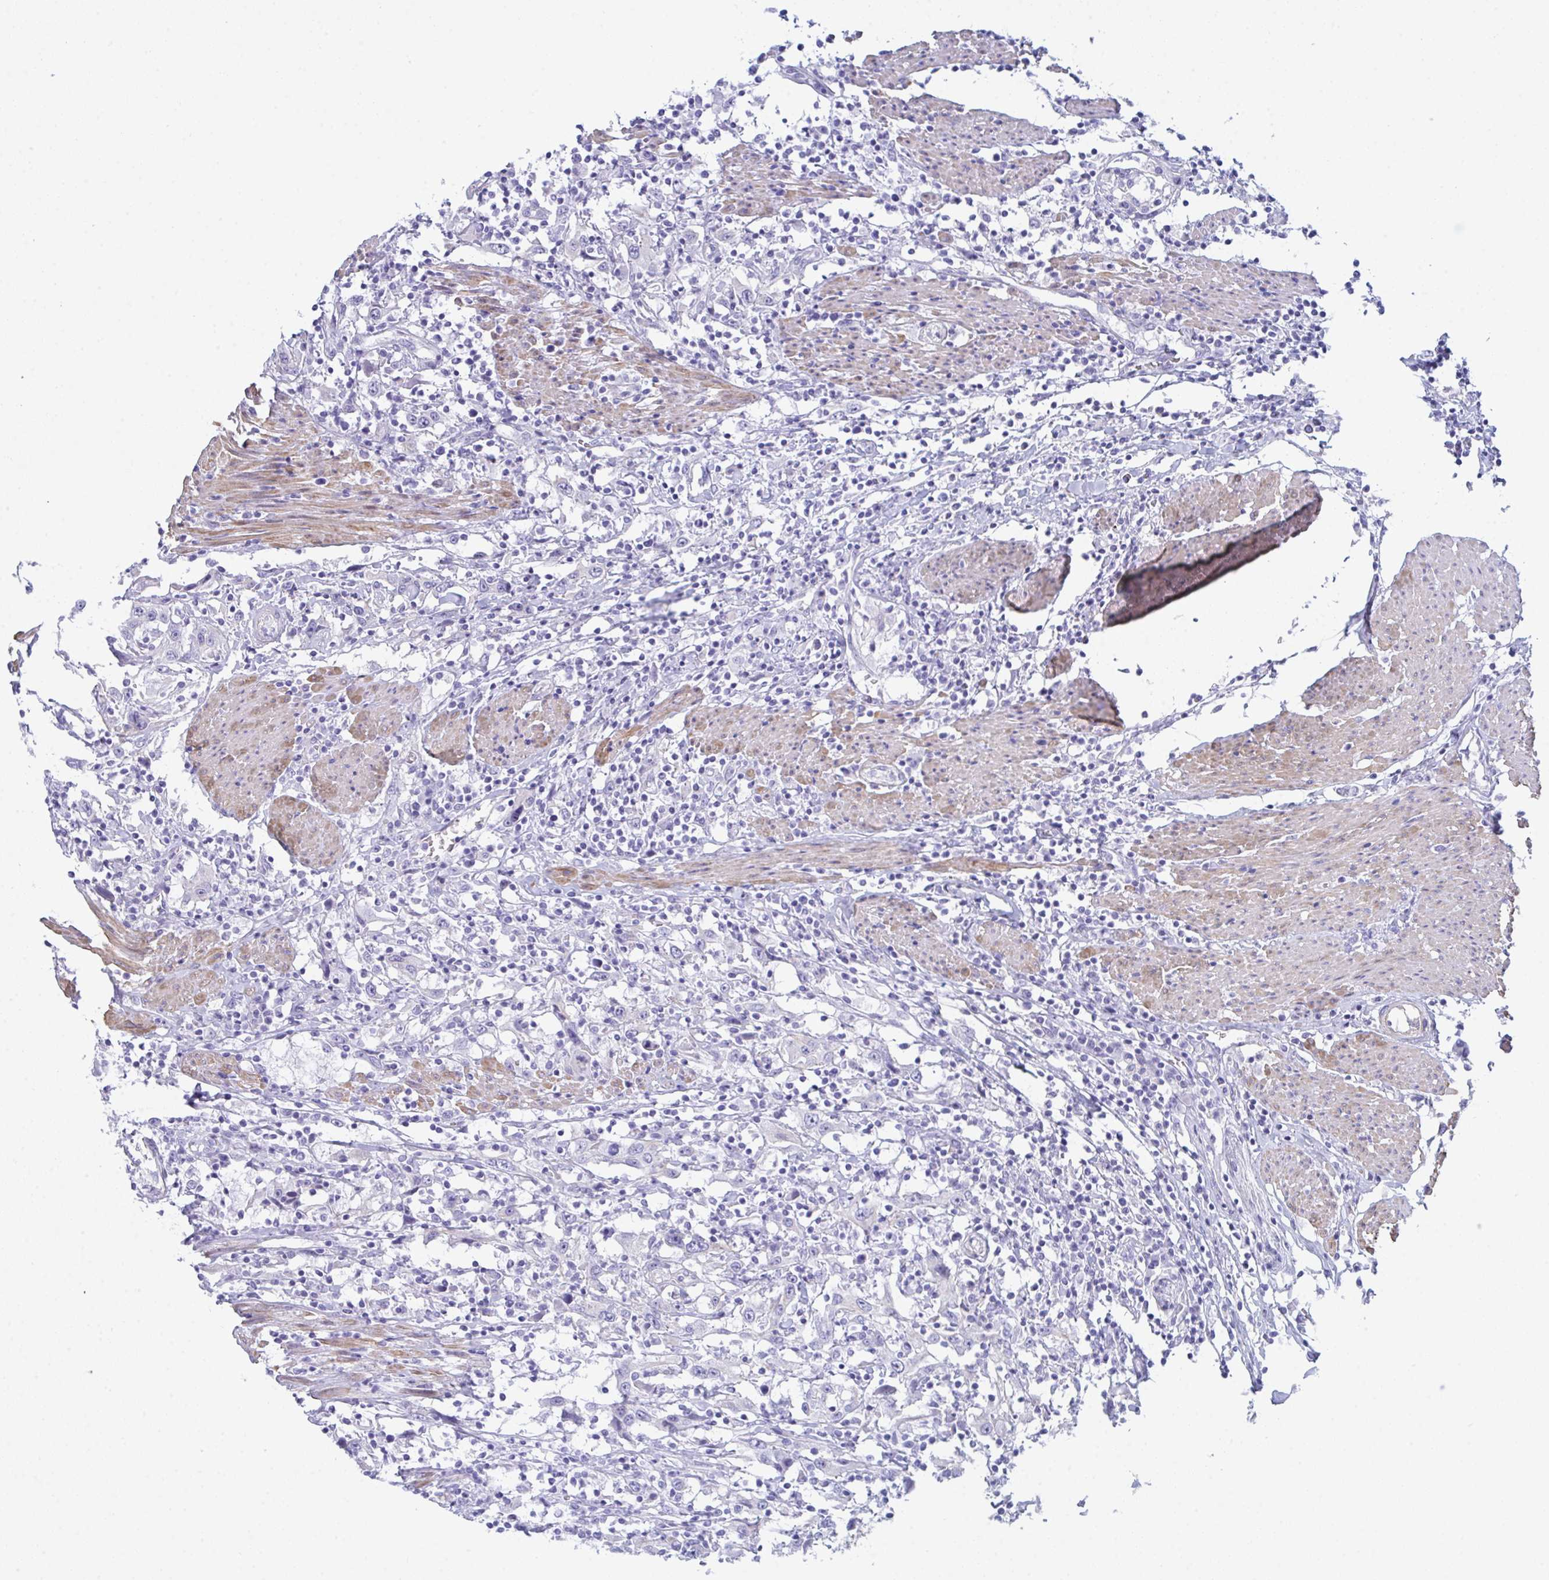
{"staining": {"intensity": "negative", "quantity": "none", "location": "none"}, "tissue": "urothelial cancer", "cell_type": "Tumor cells", "image_type": "cancer", "snomed": [{"axis": "morphology", "description": "Urothelial carcinoma, High grade"}, {"axis": "topography", "description": "Urinary bladder"}], "caption": "An image of high-grade urothelial carcinoma stained for a protein displays no brown staining in tumor cells.", "gene": "CEP170B", "patient": {"sex": "male", "age": 61}}